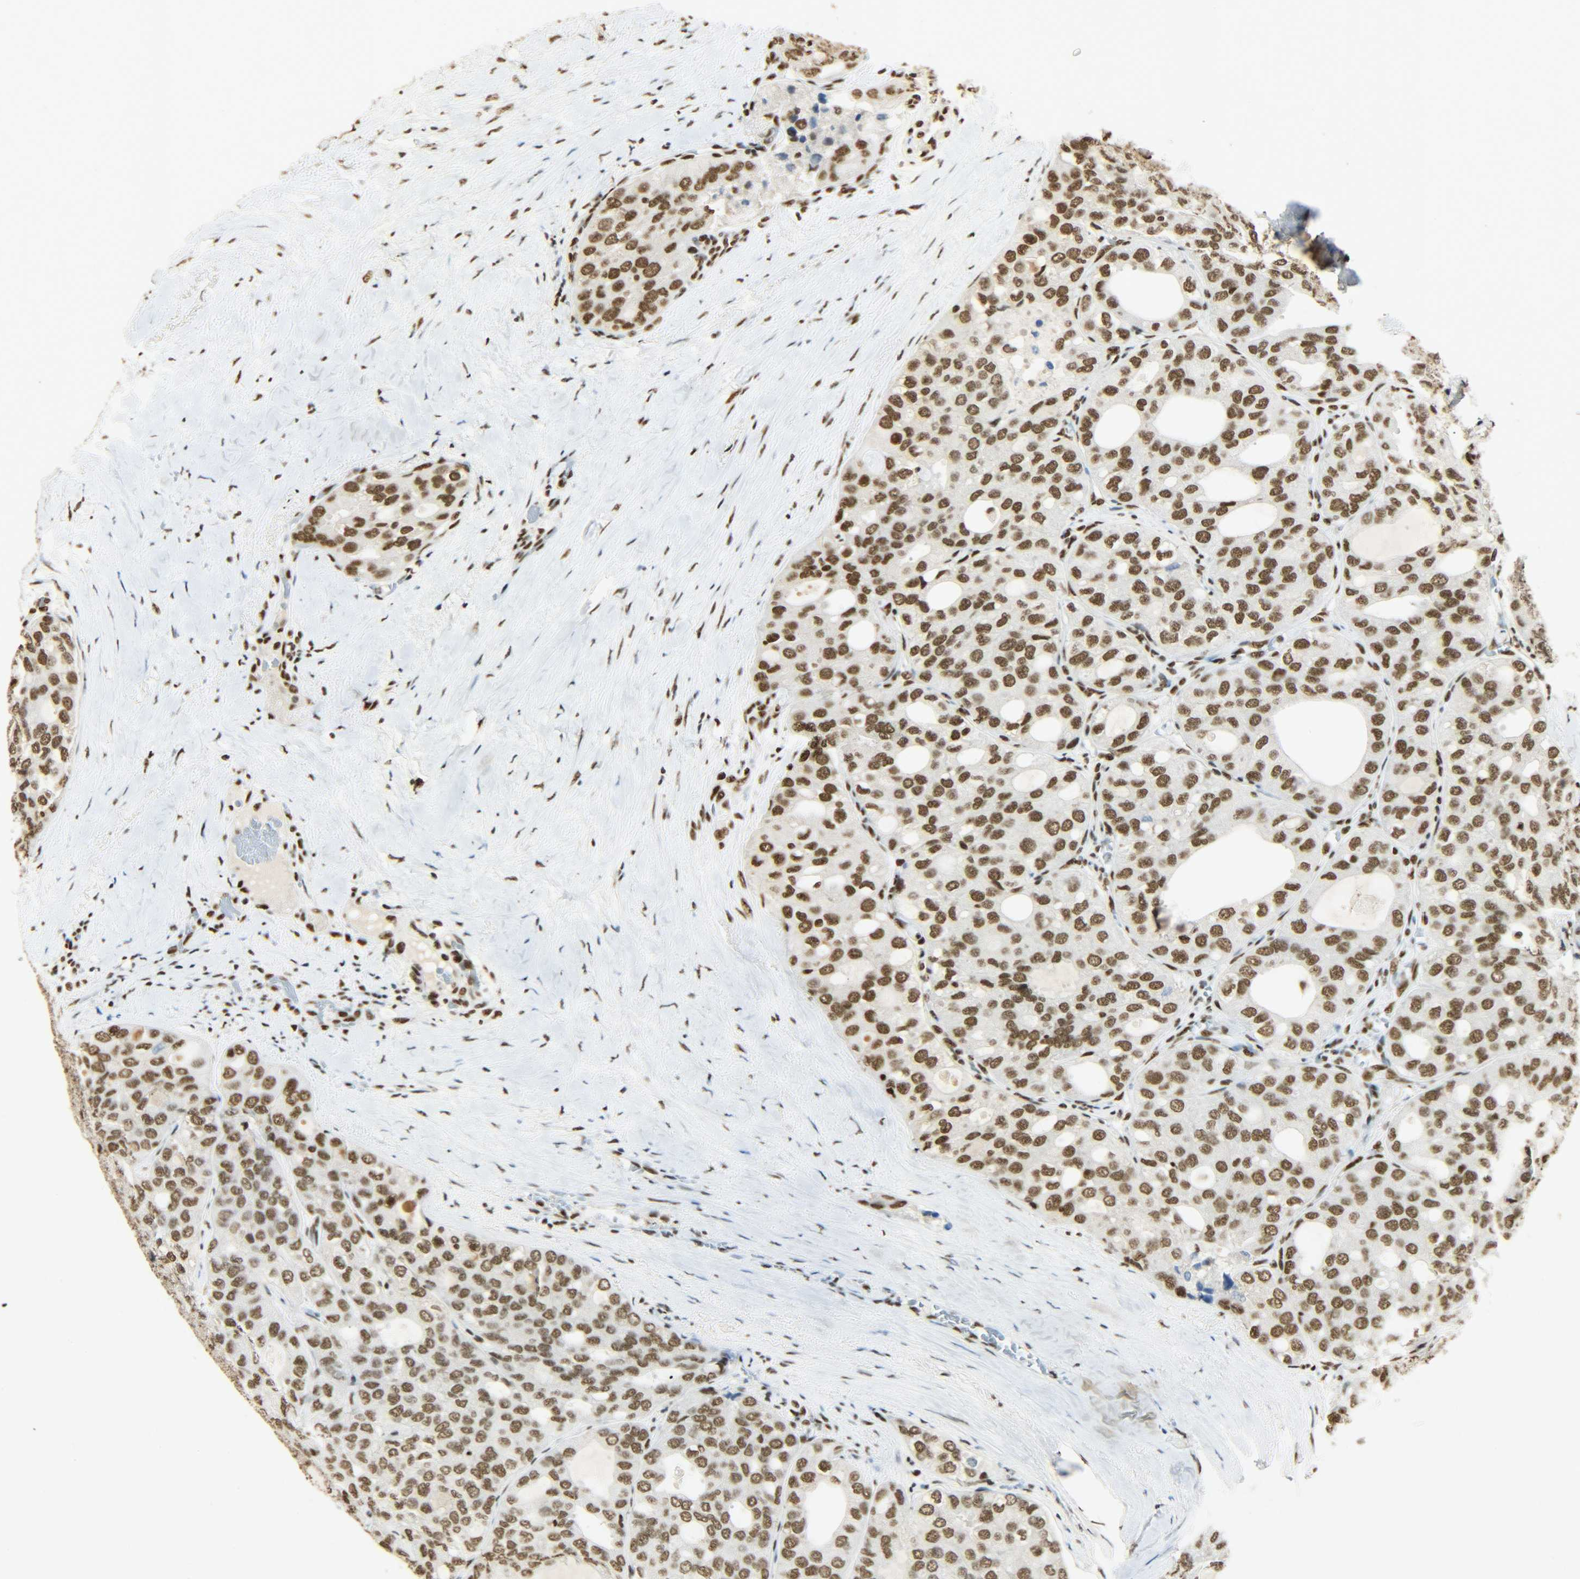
{"staining": {"intensity": "strong", "quantity": ">75%", "location": "nuclear"}, "tissue": "thyroid cancer", "cell_type": "Tumor cells", "image_type": "cancer", "snomed": [{"axis": "morphology", "description": "Follicular adenoma carcinoma, NOS"}, {"axis": "topography", "description": "Thyroid gland"}], "caption": "Thyroid cancer (follicular adenoma carcinoma) stained with DAB (3,3'-diaminobenzidine) immunohistochemistry (IHC) displays high levels of strong nuclear staining in about >75% of tumor cells.", "gene": "KHDRBS1", "patient": {"sex": "male", "age": 75}}